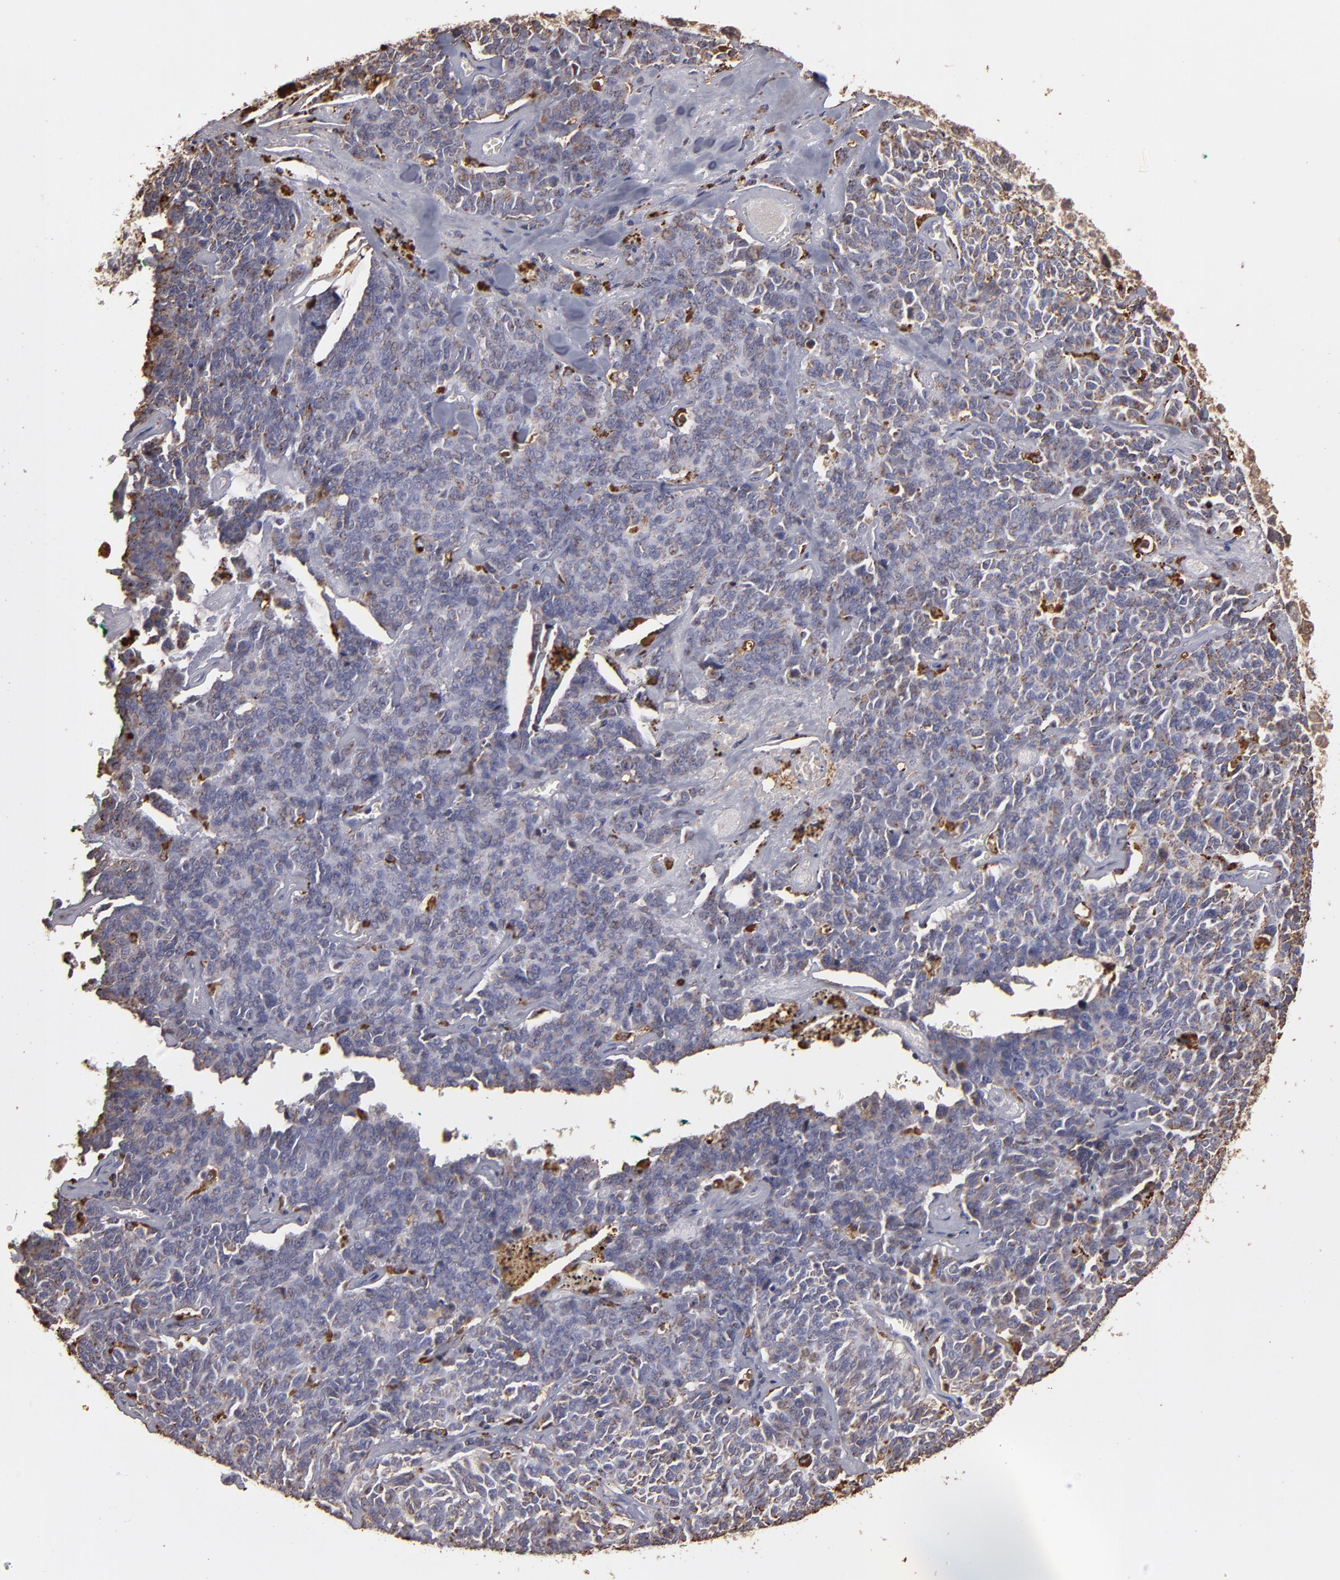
{"staining": {"intensity": "weak", "quantity": "25%-75%", "location": "cytoplasmic/membranous"}, "tissue": "lung cancer", "cell_type": "Tumor cells", "image_type": "cancer", "snomed": [{"axis": "morphology", "description": "Neoplasm, malignant, NOS"}, {"axis": "topography", "description": "Lung"}], "caption": "This is a micrograph of IHC staining of lung neoplasm (malignant), which shows weak positivity in the cytoplasmic/membranous of tumor cells.", "gene": "TRAF1", "patient": {"sex": "female", "age": 58}}